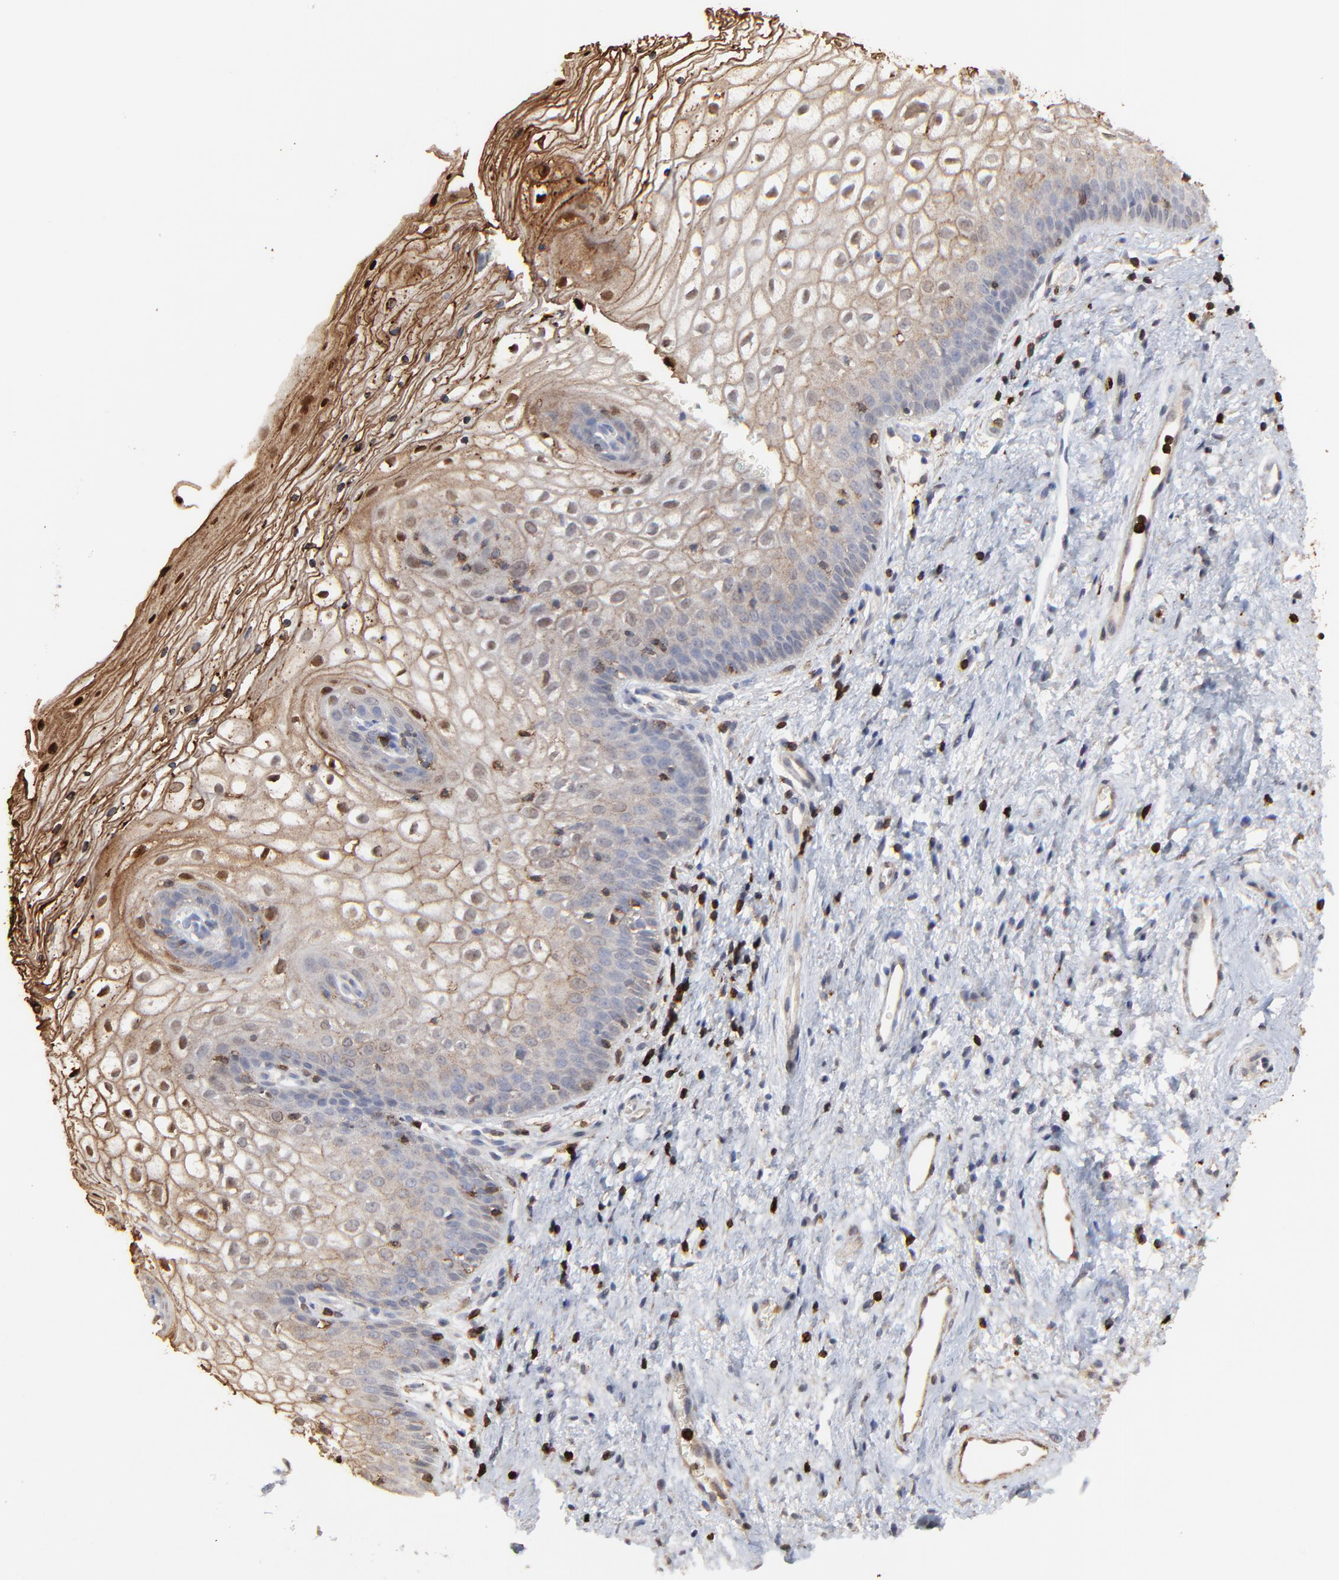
{"staining": {"intensity": "moderate", "quantity": "25%-75%", "location": "cytoplasmic/membranous,nuclear"}, "tissue": "vagina", "cell_type": "Squamous epithelial cells", "image_type": "normal", "snomed": [{"axis": "morphology", "description": "Normal tissue, NOS"}, {"axis": "topography", "description": "Vagina"}], "caption": "Vagina stained with DAB IHC displays medium levels of moderate cytoplasmic/membranous,nuclear positivity in approximately 25%-75% of squamous epithelial cells. (Stains: DAB in brown, nuclei in blue, Microscopy: brightfield microscopy at high magnification).", "gene": "SLC6A14", "patient": {"sex": "female", "age": 34}}